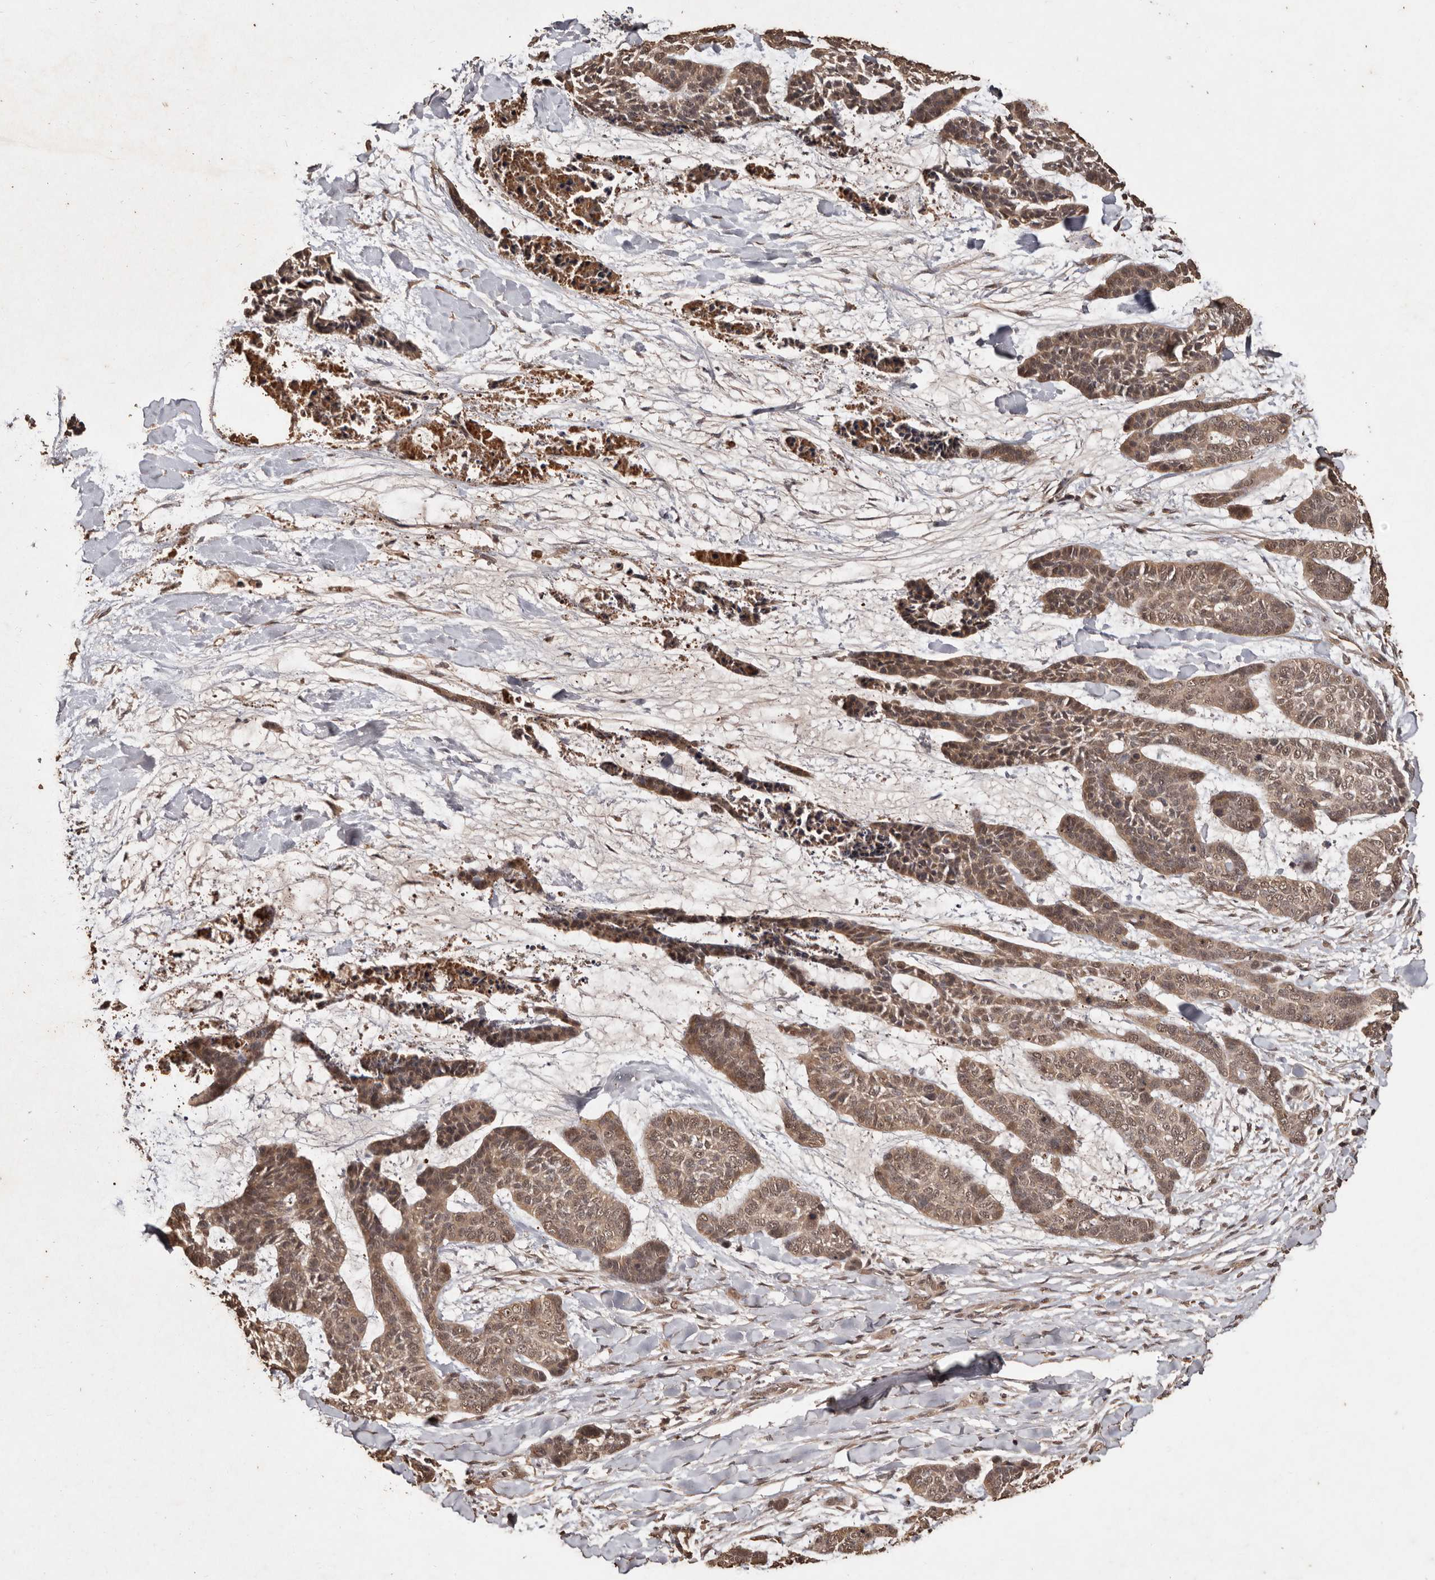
{"staining": {"intensity": "weak", "quantity": ">75%", "location": "cytoplasmic/membranous,nuclear"}, "tissue": "skin cancer", "cell_type": "Tumor cells", "image_type": "cancer", "snomed": [{"axis": "morphology", "description": "Basal cell carcinoma"}, {"axis": "topography", "description": "Skin"}], "caption": "Skin cancer stained with a brown dye demonstrates weak cytoplasmic/membranous and nuclear positive positivity in about >75% of tumor cells.", "gene": "PKDCC", "patient": {"sex": "female", "age": 64}}